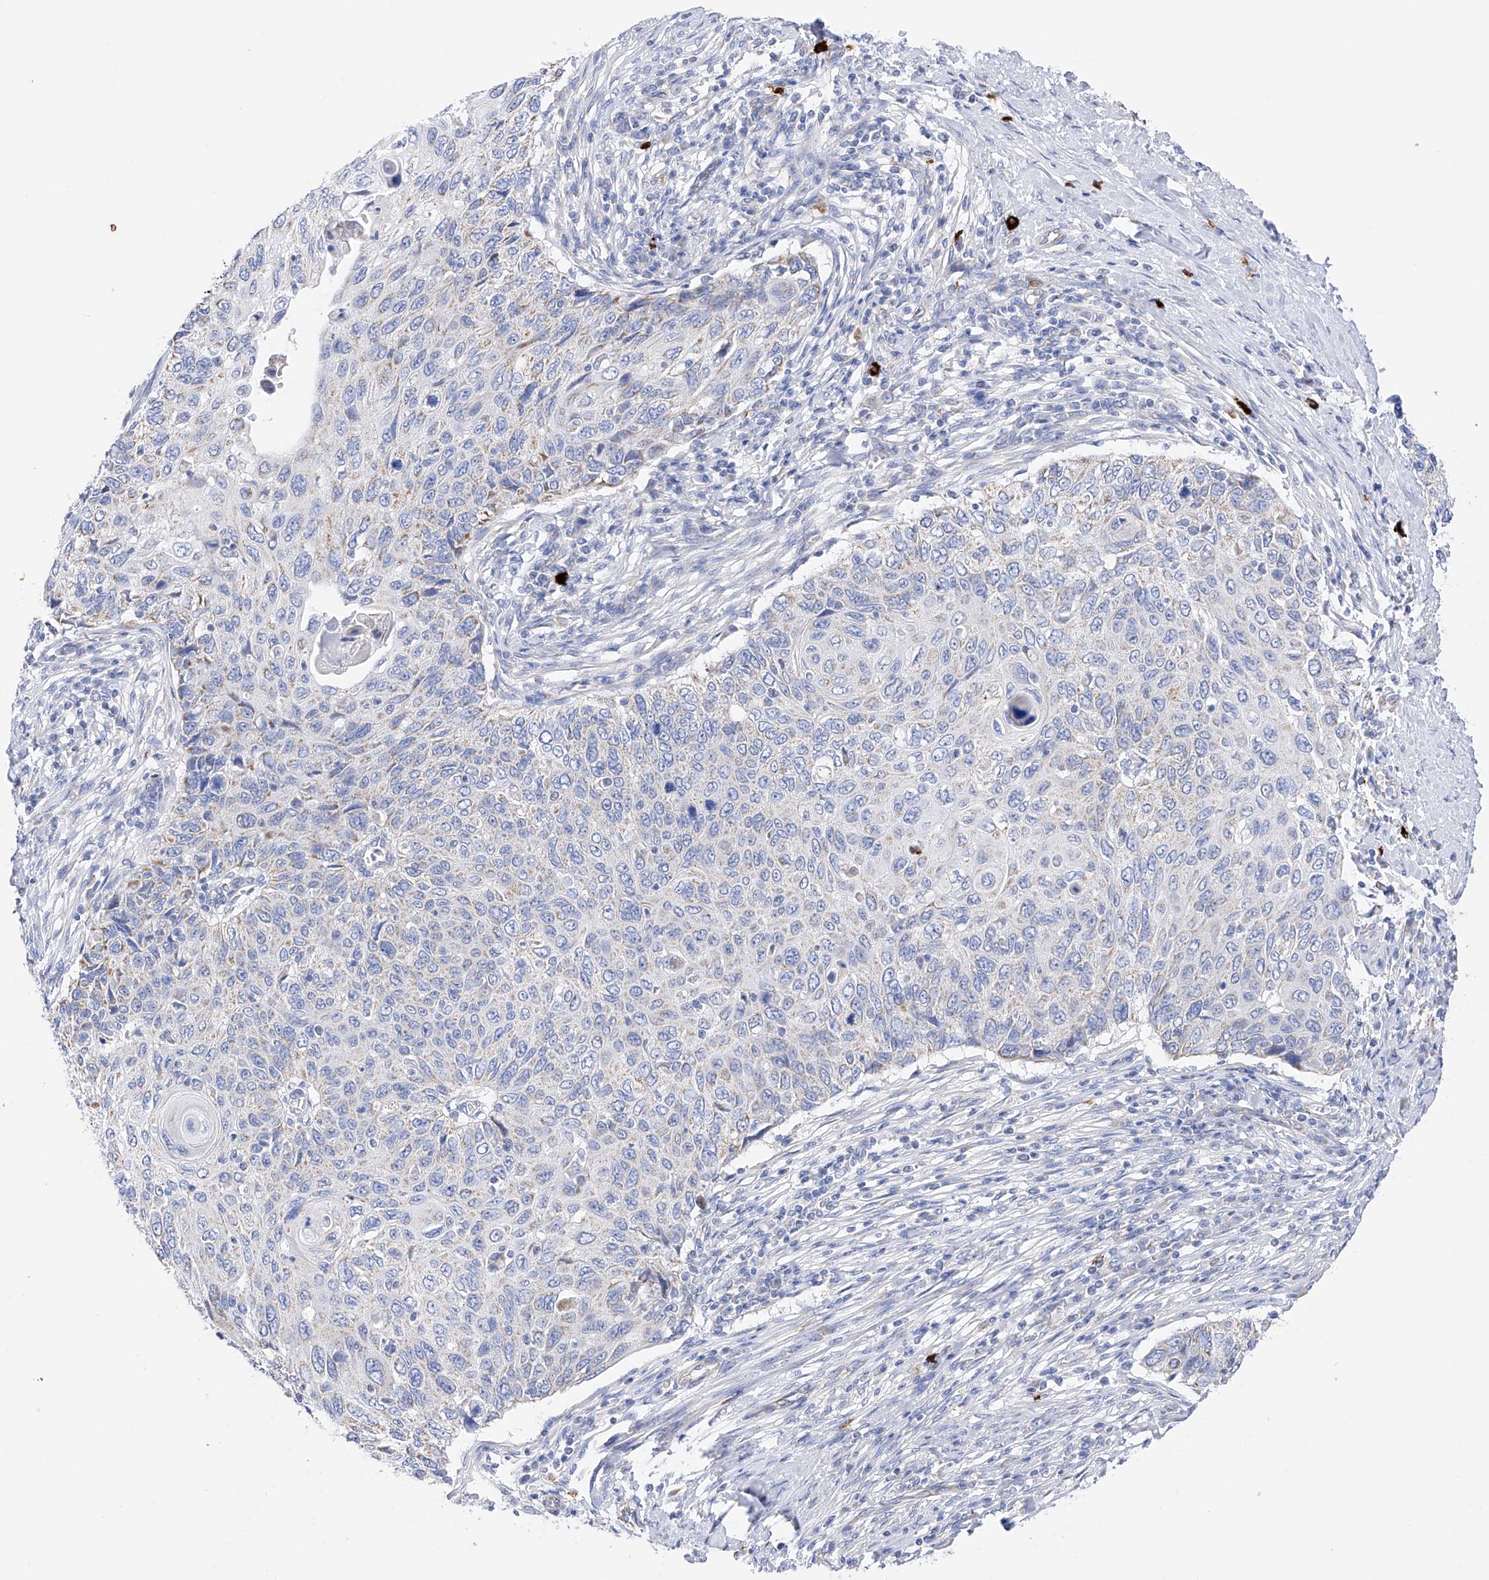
{"staining": {"intensity": "negative", "quantity": "none", "location": "none"}, "tissue": "cervical cancer", "cell_type": "Tumor cells", "image_type": "cancer", "snomed": [{"axis": "morphology", "description": "Squamous cell carcinoma, NOS"}, {"axis": "topography", "description": "Cervix"}], "caption": "Micrograph shows no protein expression in tumor cells of cervical cancer tissue.", "gene": "FLG", "patient": {"sex": "female", "age": 70}}